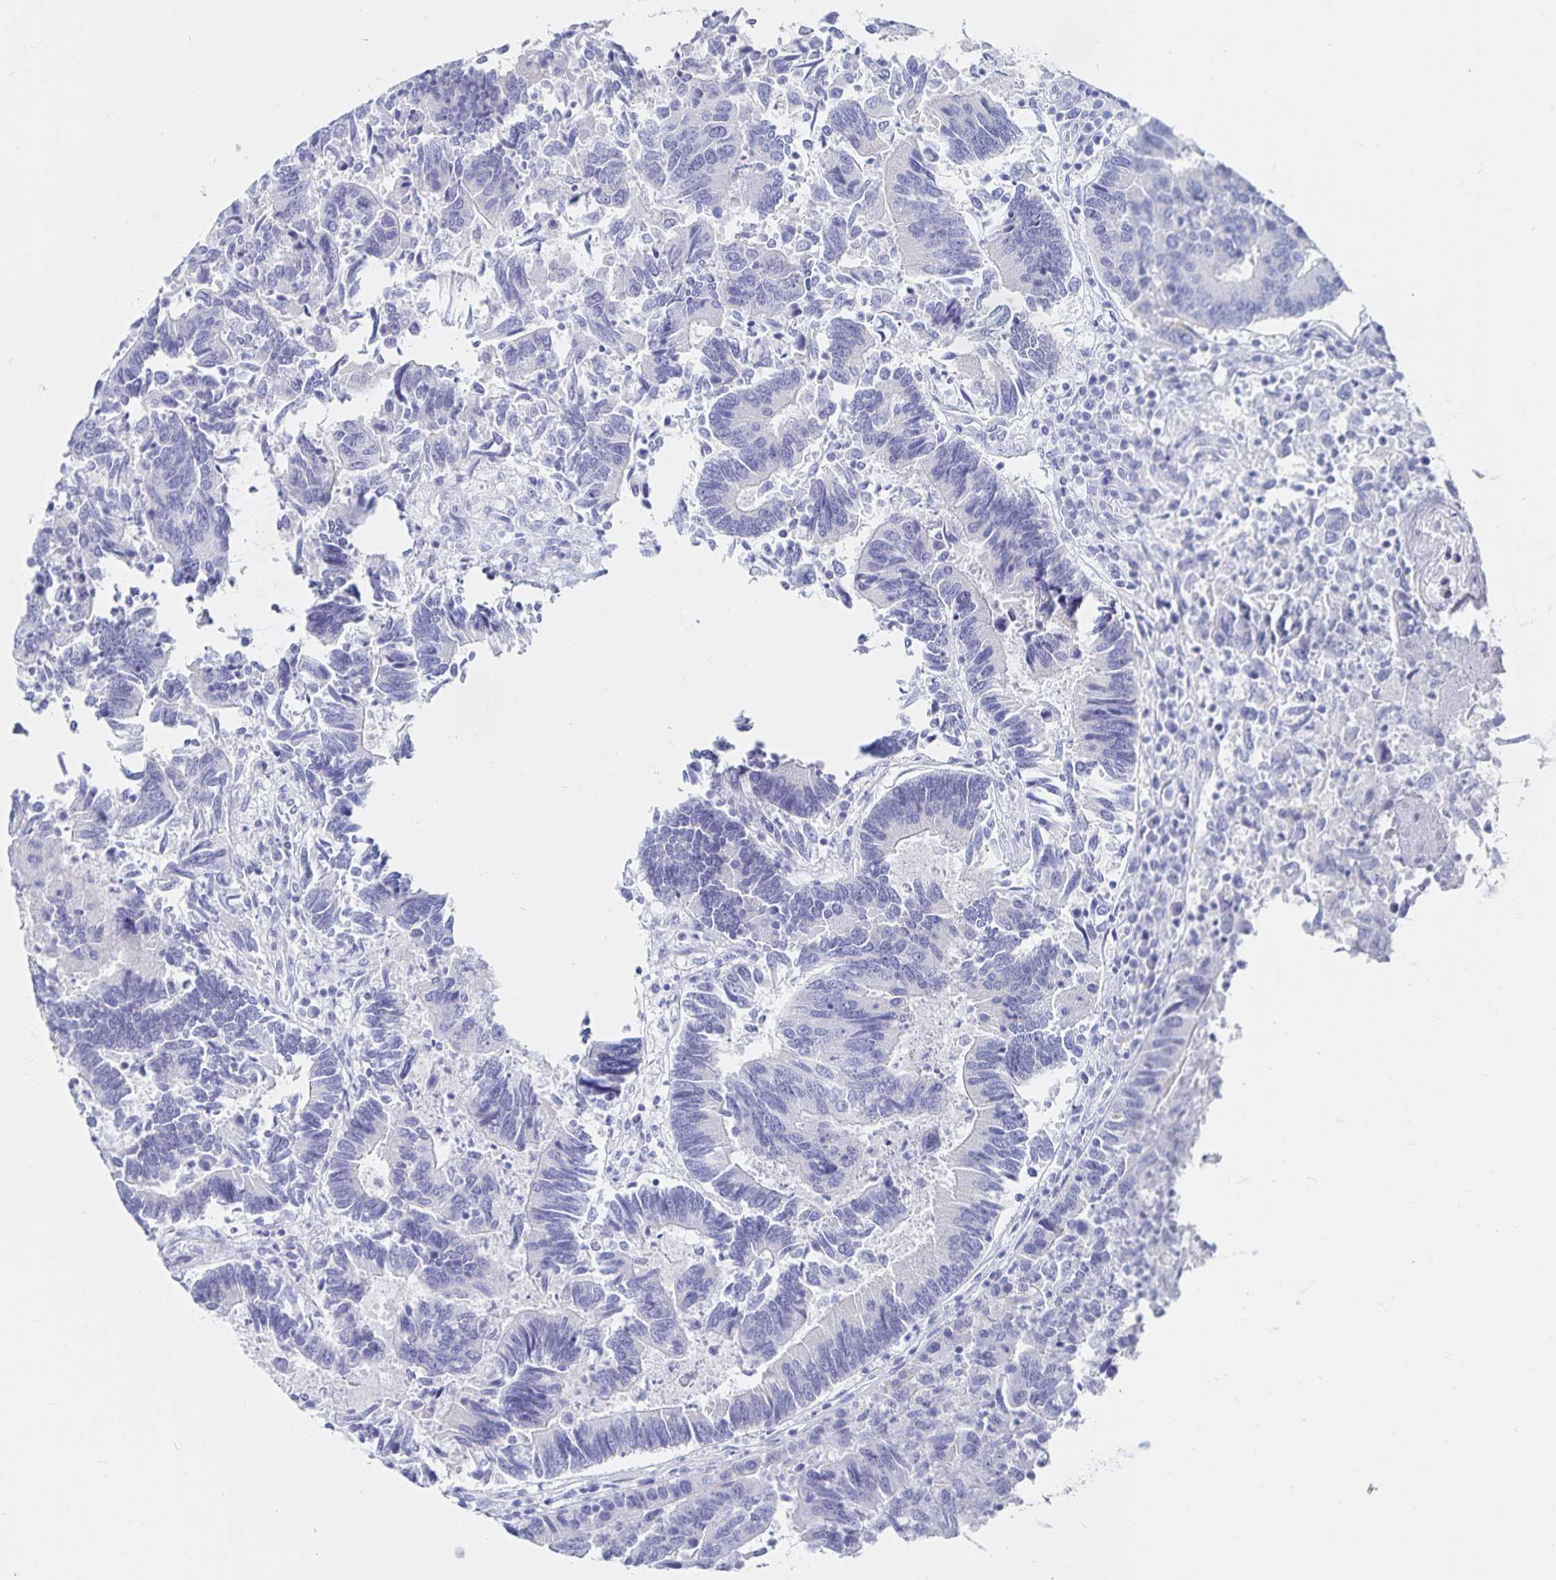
{"staining": {"intensity": "negative", "quantity": "none", "location": "none"}, "tissue": "colorectal cancer", "cell_type": "Tumor cells", "image_type": "cancer", "snomed": [{"axis": "morphology", "description": "Adenocarcinoma, NOS"}, {"axis": "topography", "description": "Colon"}], "caption": "The immunohistochemistry (IHC) histopathology image has no significant staining in tumor cells of colorectal cancer tissue.", "gene": "TNIP1", "patient": {"sex": "female", "age": 67}}